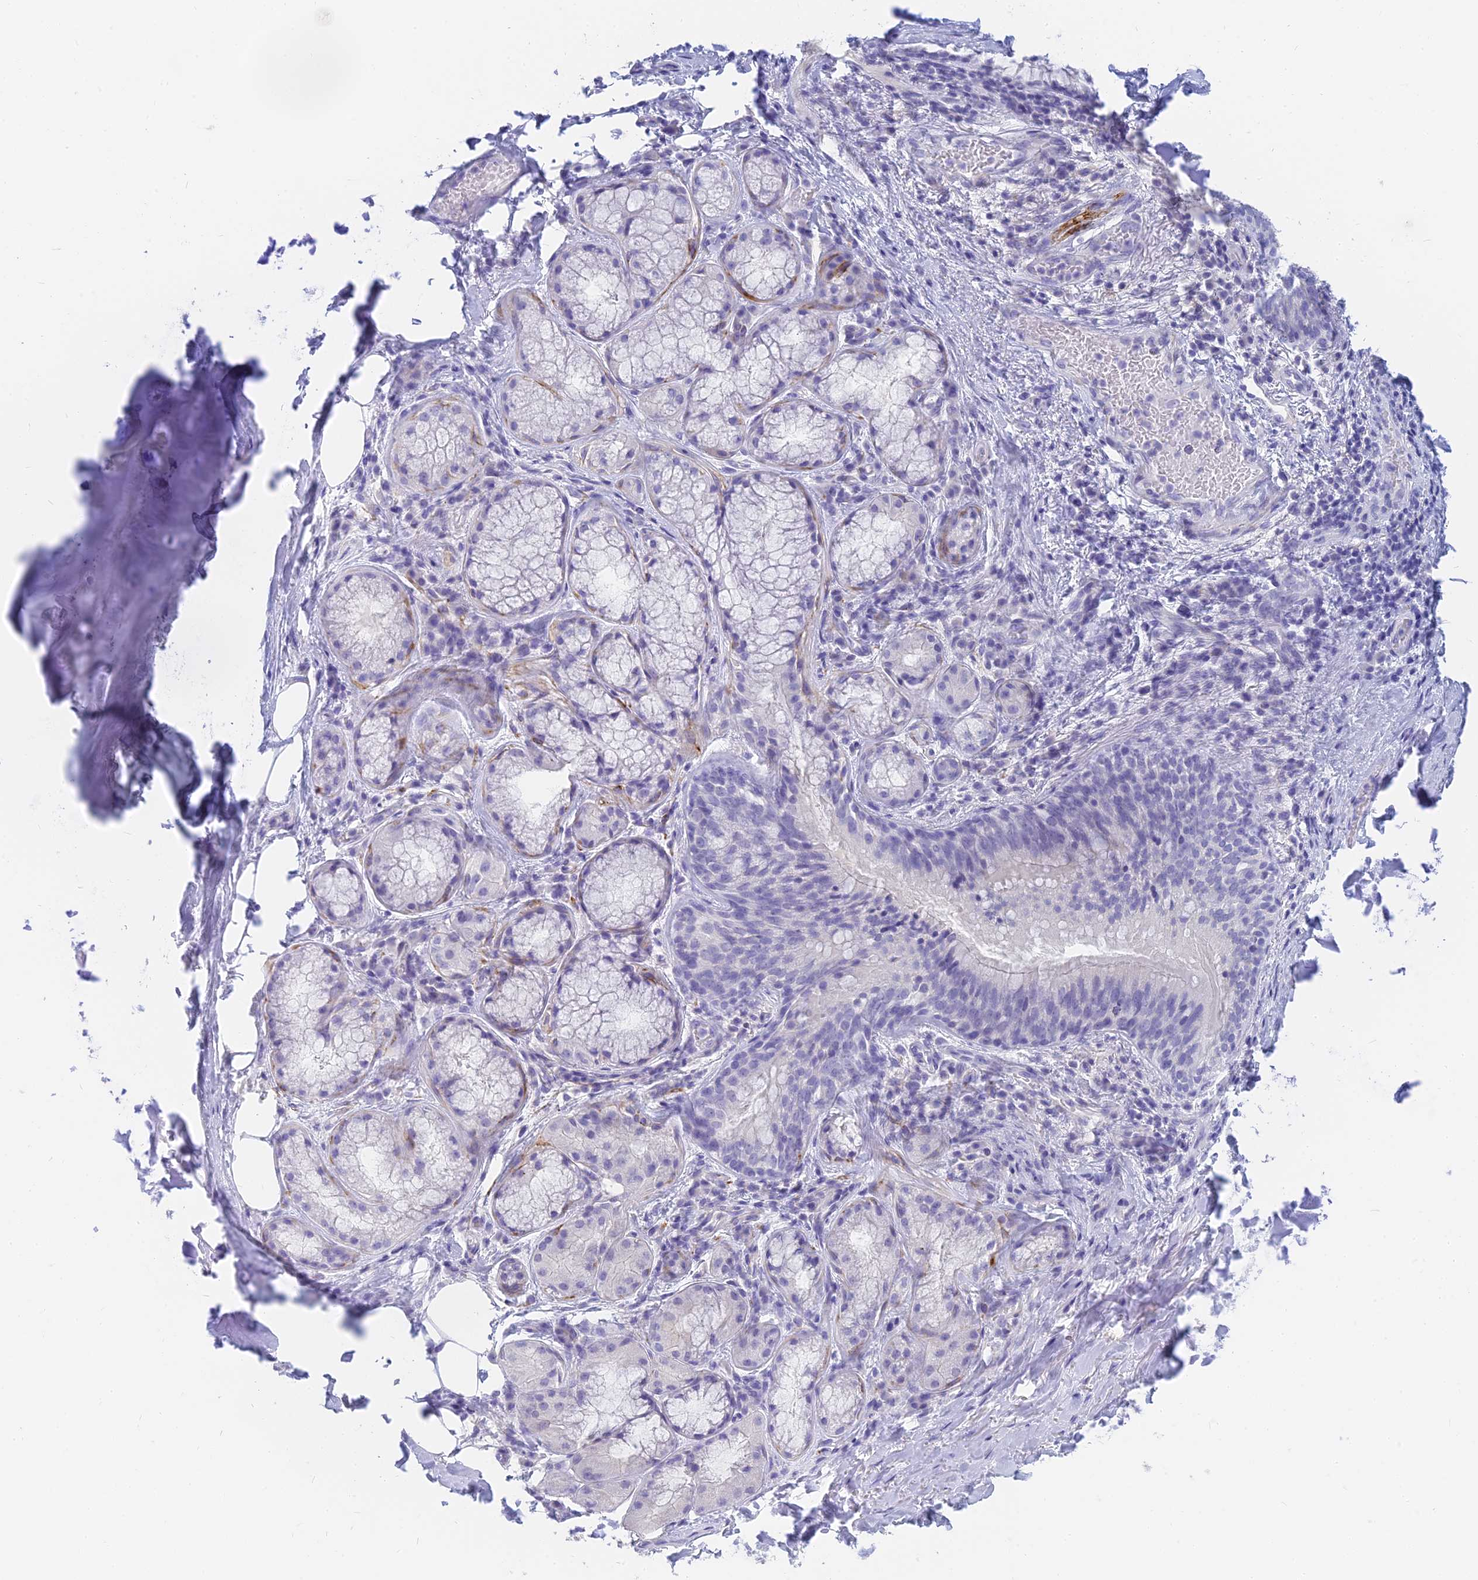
{"staining": {"intensity": "negative", "quantity": "none", "location": "none"}, "tissue": "adipose tissue", "cell_type": "Adipocytes", "image_type": "normal", "snomed": [{"axis": "morphology", "description": "Normal tissue, NOS"}, {"axis": "topography", "description": "Lymph node"}, {"axis": "topography", "description": "Cartilage tissue"}, {"axis": "topography", "description": "Bronchus"}], "caption": "IHC histopathology image of unremarkable adipose tissue: human adipose tissue stained with DAB (3,3'-diaminobenzidine) demonstrates no significant protein expression in adipocytes.", "gene": "SLC36A2", "patient": {"sex": "male", "age": 63}}